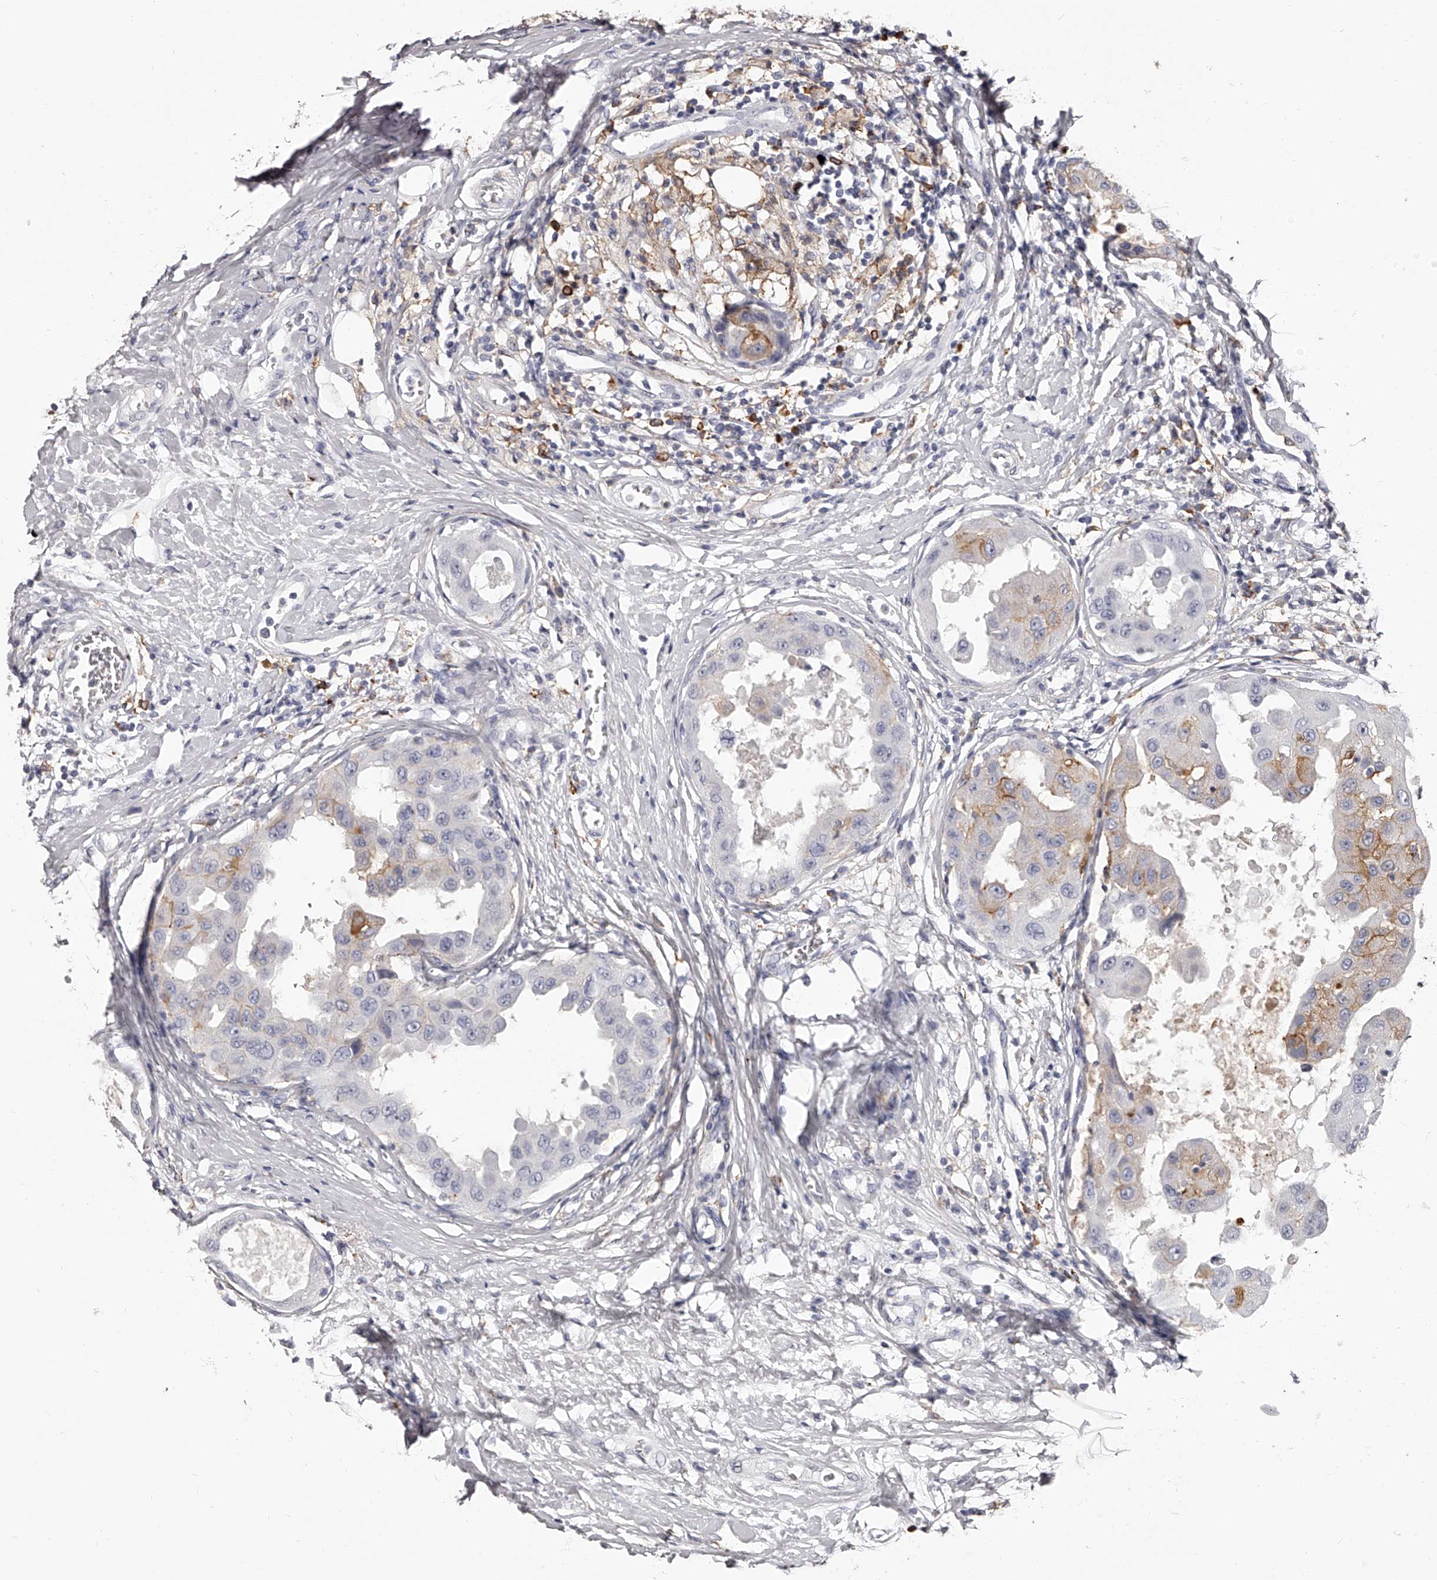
{"staining": {"intensity": "moderate", "quantity": "<25%", "location": "cytoplasmic/membranous"}, "tissue": "breast cancer", "cell_type": "Tumor cells", "image_type": "cancer", "snomed": [{"axis": "morphology", "description": "Duct carcinoma"}, {"axis": "topography", "description": "Breast"}], "caption": "This micrograph reveals IHC staining of intraductal carcinoma (breast), with low moderate cytoplasmic/membranous staining in about <25% of tumor cells.", "gene": "PACSIN1", "patient": {"sex": "female", "age": 27}}